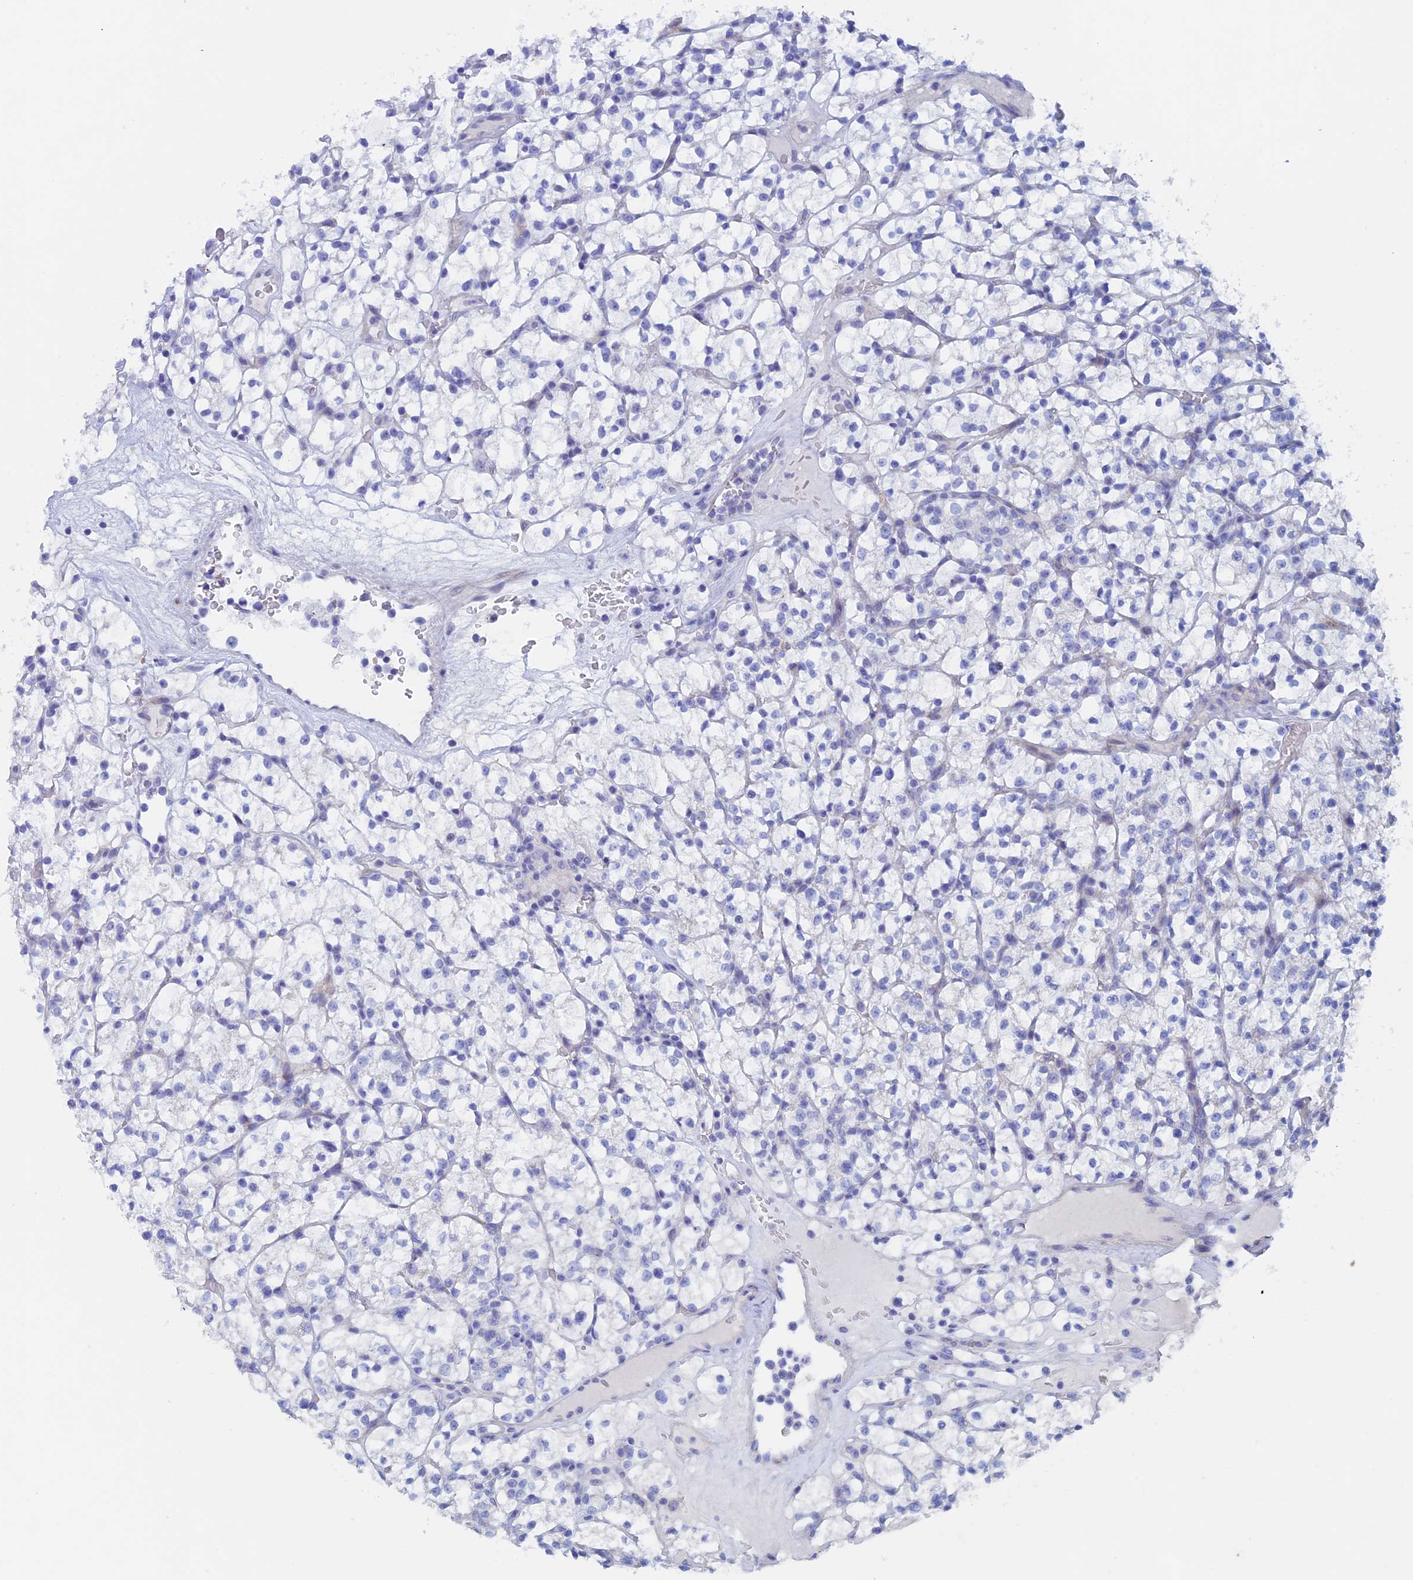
{"staining": {"intensity": "negative", "quantity": "none", "location": "none"}, "tissue": "renal cancer", "cell_type": "Tumor cells", "image_type": "cancer", "snomed": [{"axis": "morphology", "description": "Adenocarcinoma, NOS"}, {"axis": "topography", "description": "Kidney"}], "caption": "Tumor cells show no significant staining in adenocarcinoma (renal).", "gene": "PSMC3IP", "patient": {"sex": "female", "age": 64}}